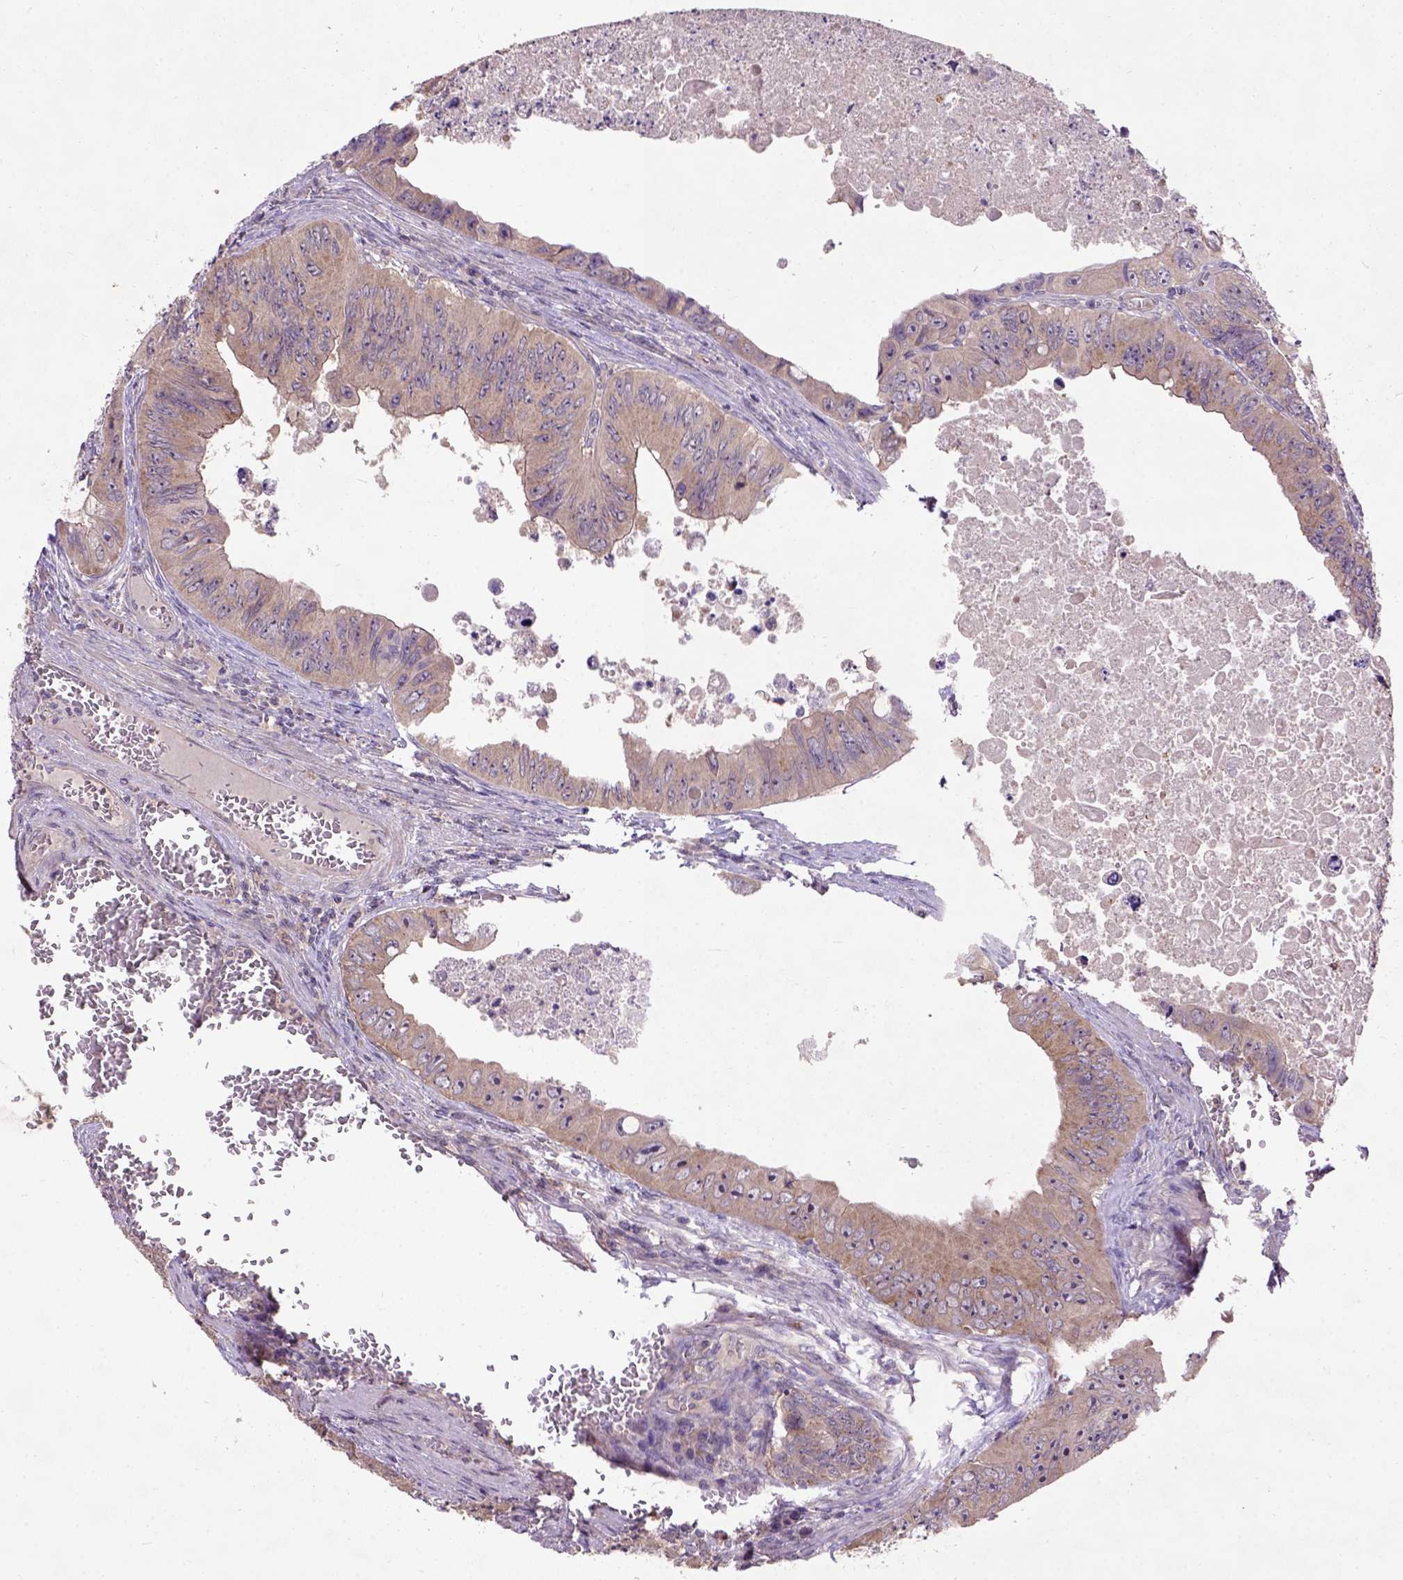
{"staining": {"intensity": "moderate", "quantity": "<25%", "location": "cytoplasmic/membranous"}, "tissue": "colorectal cancer", "cell_type": "Tumor cells", "image_type": "cancer", "snomed": [{"axis": "morphology", "description": "Adenocarcinoma, NOS"}, {"axis": "topography", "description": "Colon"}], "caption": "Protein staining demonstrates moderate cytoplasmic/membranous positivity in about <25% of tumor cells in adenocarcinoma (colorectal).", "gene": "KBTBD8", "patient": {"sex": "female", "age": 84}}